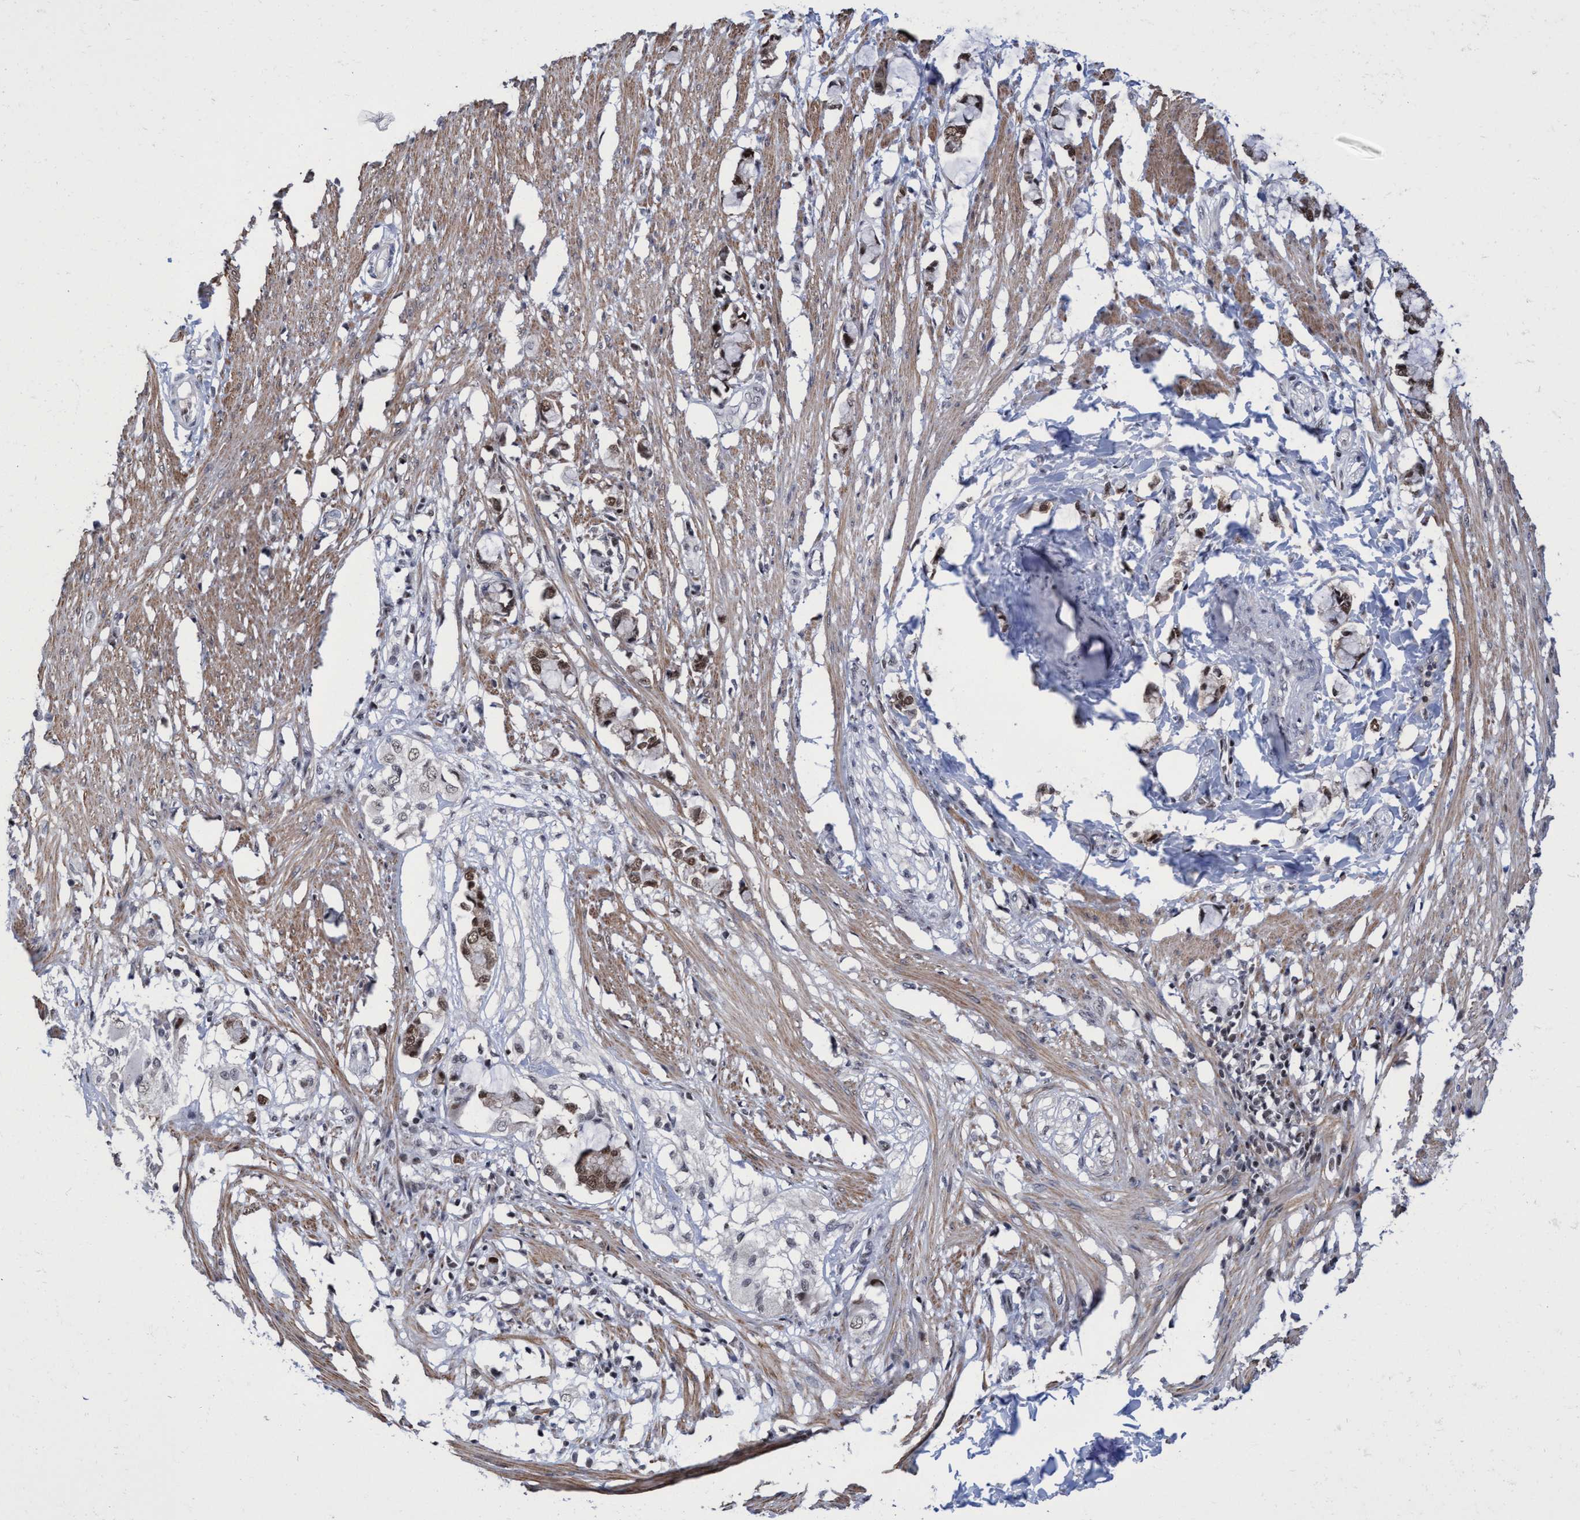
{"staining": {"intensity": "weak", "quantity": "25%-75%", "location": "cytoplasmic/membranous"}, "tissue": "smooth muscle", "cell_type": "Smooth muscle cells", "image_type": "normal", "snomed": [{"axis": "morphology", "description": "Normal tissue, NOS"}, {"axis": "morphology", "description": "Adenocarcinoma, NOS"}, {"axis": "topography", "description": "Smooth muscle"}, {"axis": "topography", "description": "Colon"}], "caption": "Smooth muscle stained with DAB (3,3'-diaminobenzidine) immunohistochemistry (IHC) shows low levels of weak cytoplasmic/membranous expression in approximately 25%-75% of smooth muscle cells.", "gene": "C9orf78", "patient": {"sex": "male", "age": 14}}